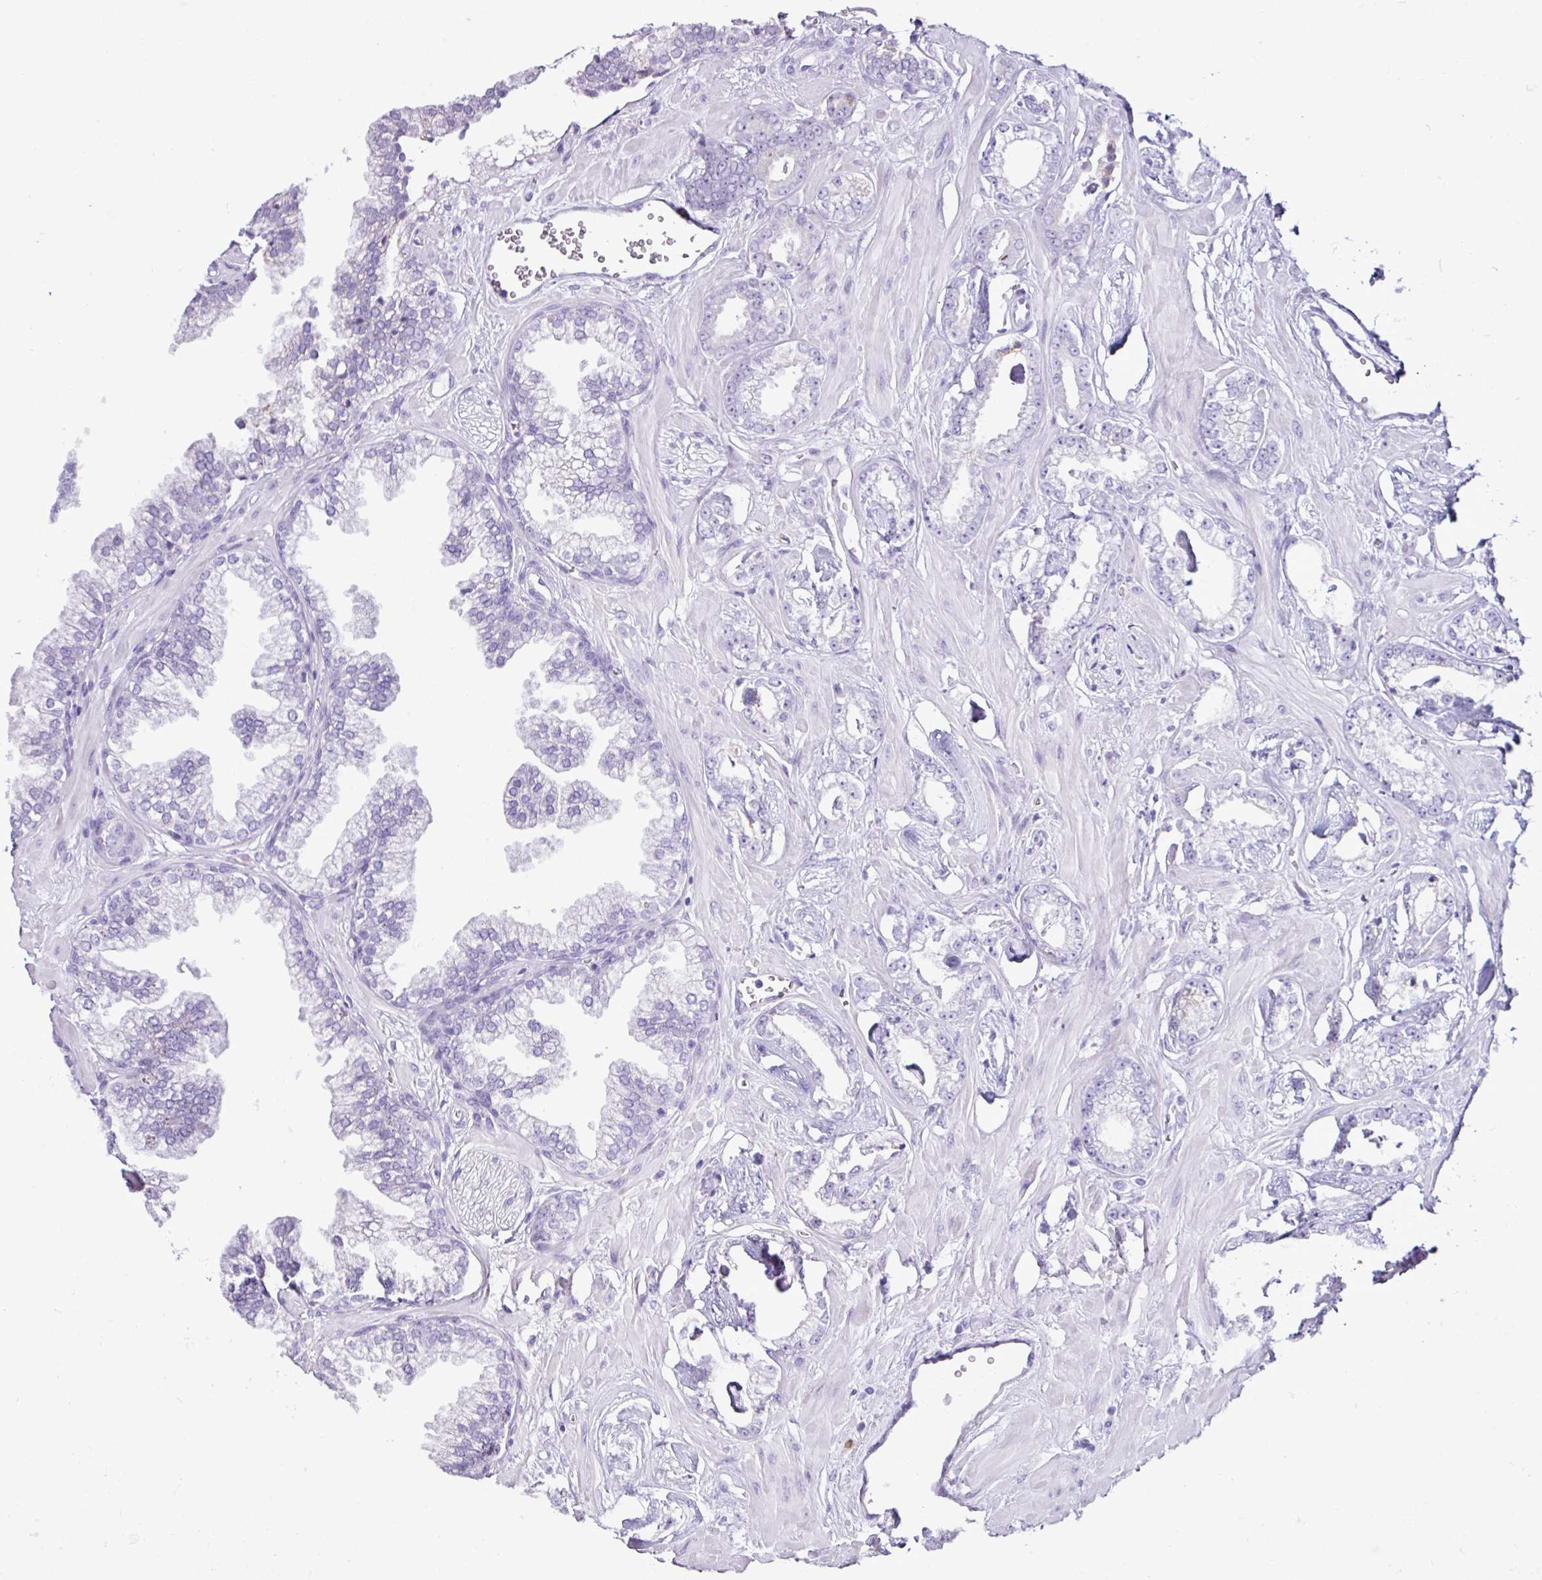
{"staining": {"intensity": "negative", "quantity": "none", "location": "none"}, "tissue": "prostate cancer", "cell_type": "Tumor cells", "image_type": "cancer", "snomed": [{"axis": "morphology", "description": "Adenocarcinoma, Low grade"}, {"axis": "topography", "description": "Prostate"}], "caption": "Tumor cells are negative for brown protein staining in prostate cancer (low-grade adenocarcinoma). (DAB (3,3'-diaminobenzidine) IHC, high magnification).", "gene": "RGS21", "patient": {"sex": "male", "age": 60}}